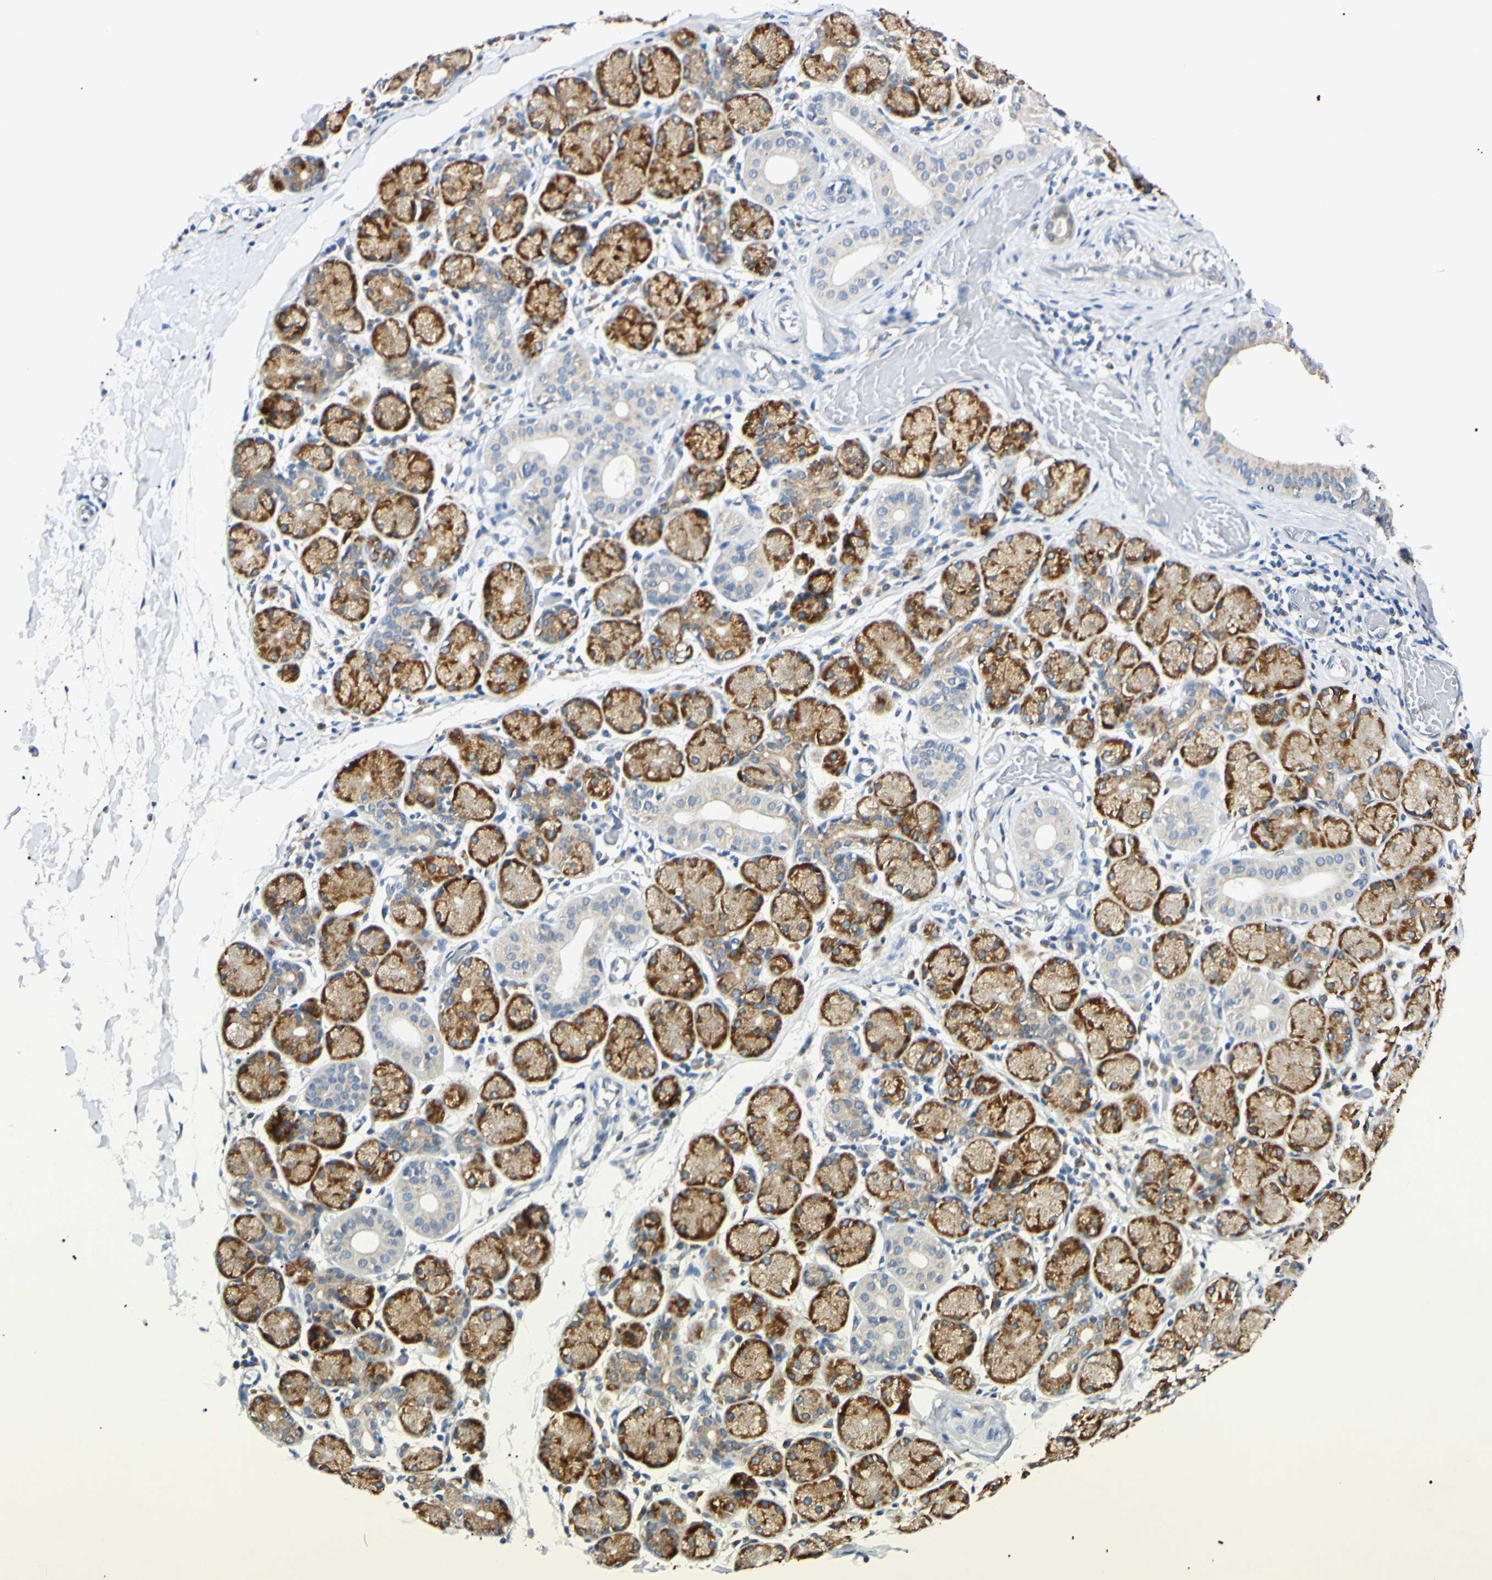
{"staining": {"intensity": "strong", "quantity": "25%-75%", "location": "cytoplasmic/membranous"}, "tissue": "salivary gland", "cell_type": "Glandular cells", "image_type": "normal", "snomed": [{"axis": "morphology", "description": "Normal tissue, NOS"}, {"axis": "topography", "description": "Salivary gland"}], "caption": "A photomicrograph showing strong cytoplasmic/membranous staining in about 25%-75% of glandular cells in benign salivary gland, as visualized by brown immunohistochemical staining.", "gene": "DNAJB12", "patient": {"sex": "female", "age": 24}}